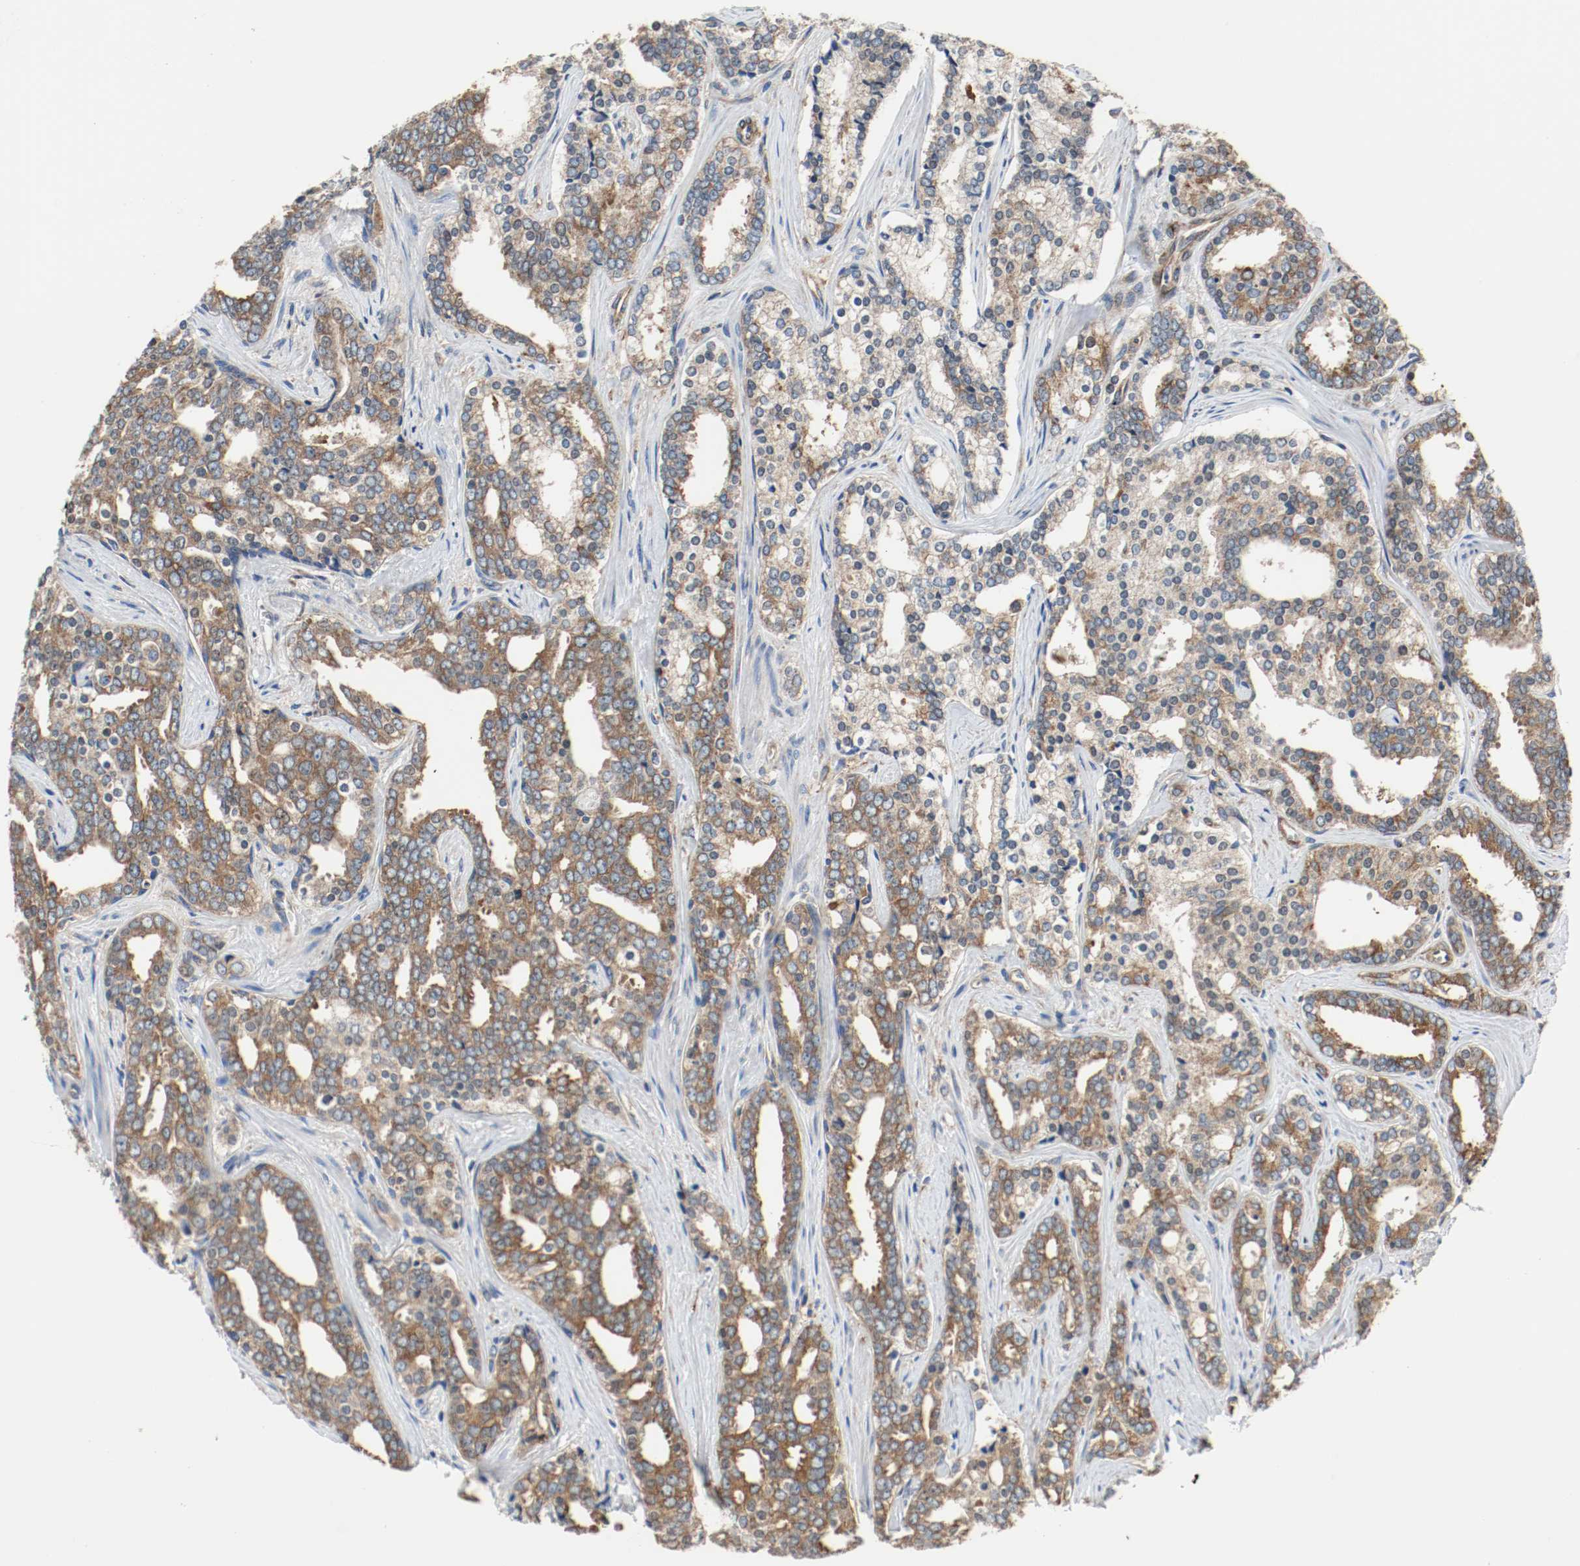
{"staining": {"intensity": "moderate", "quantity": ">75%", "location": "cytoplasmic/membranous"}, "tissue": "prostate cancer", "cell_type": "Tumor cells", "image_type": "cancer", "snomed": [{"axis": "morphology", "description": "Adenocarcinoma, High grade"}, {"axis": "topography", "description": "Prostate"}], "caption": "An image showing moderate cytoplasmic/membranous positivity in approximately >75% of tumor cells in prostate cancer (adenocarcinoma (high-grade)), as visualized by brown immunohistochemical staining.", "gene": "TUBA3D", "patient": {"sex": "male", "age": 67}}